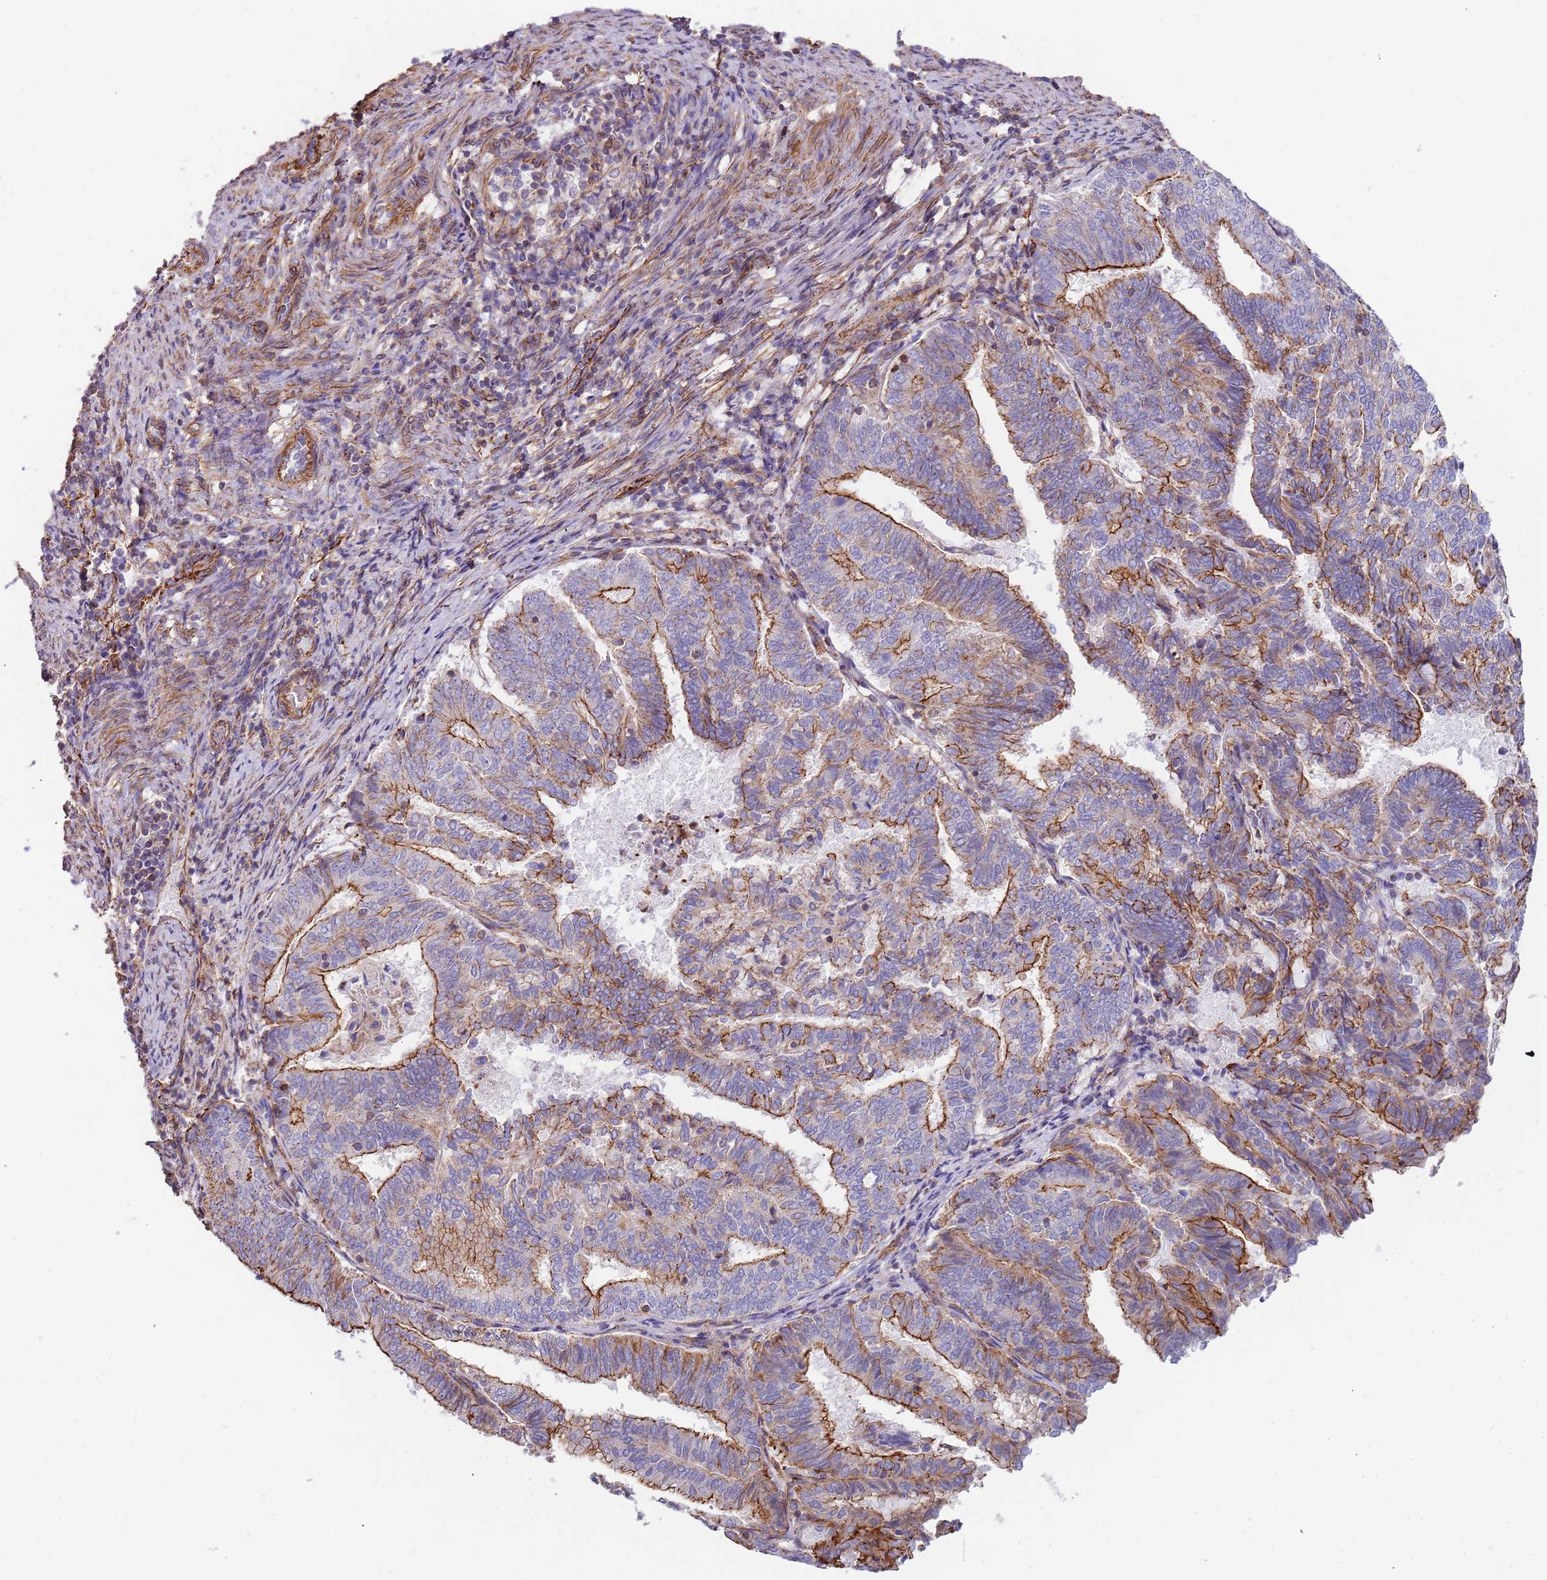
{"staining": {"intensity": "moderate", "quantity": ">75%", "location": "cytoplasmic/membranous"}, "tissue": "endometrial cancer", "cell_type": "Tumor cells", "image_type": "cancer", "snomed": [{"axis": "morphology", "description": "Adenocarcinoma, NOS"}, {"axis": "topography", "description": "Endometrium"}], "caption": "DAB immunohistochemical staining of endometrial cancer demonstrates moderate cytoplasmic/membranous protein staining in approximately >75% of tumor cells. (IHC, brightfield microscopy, high magnification).", "gene": "GFRAL", "patient": {"sex": "female", "age": 80}}